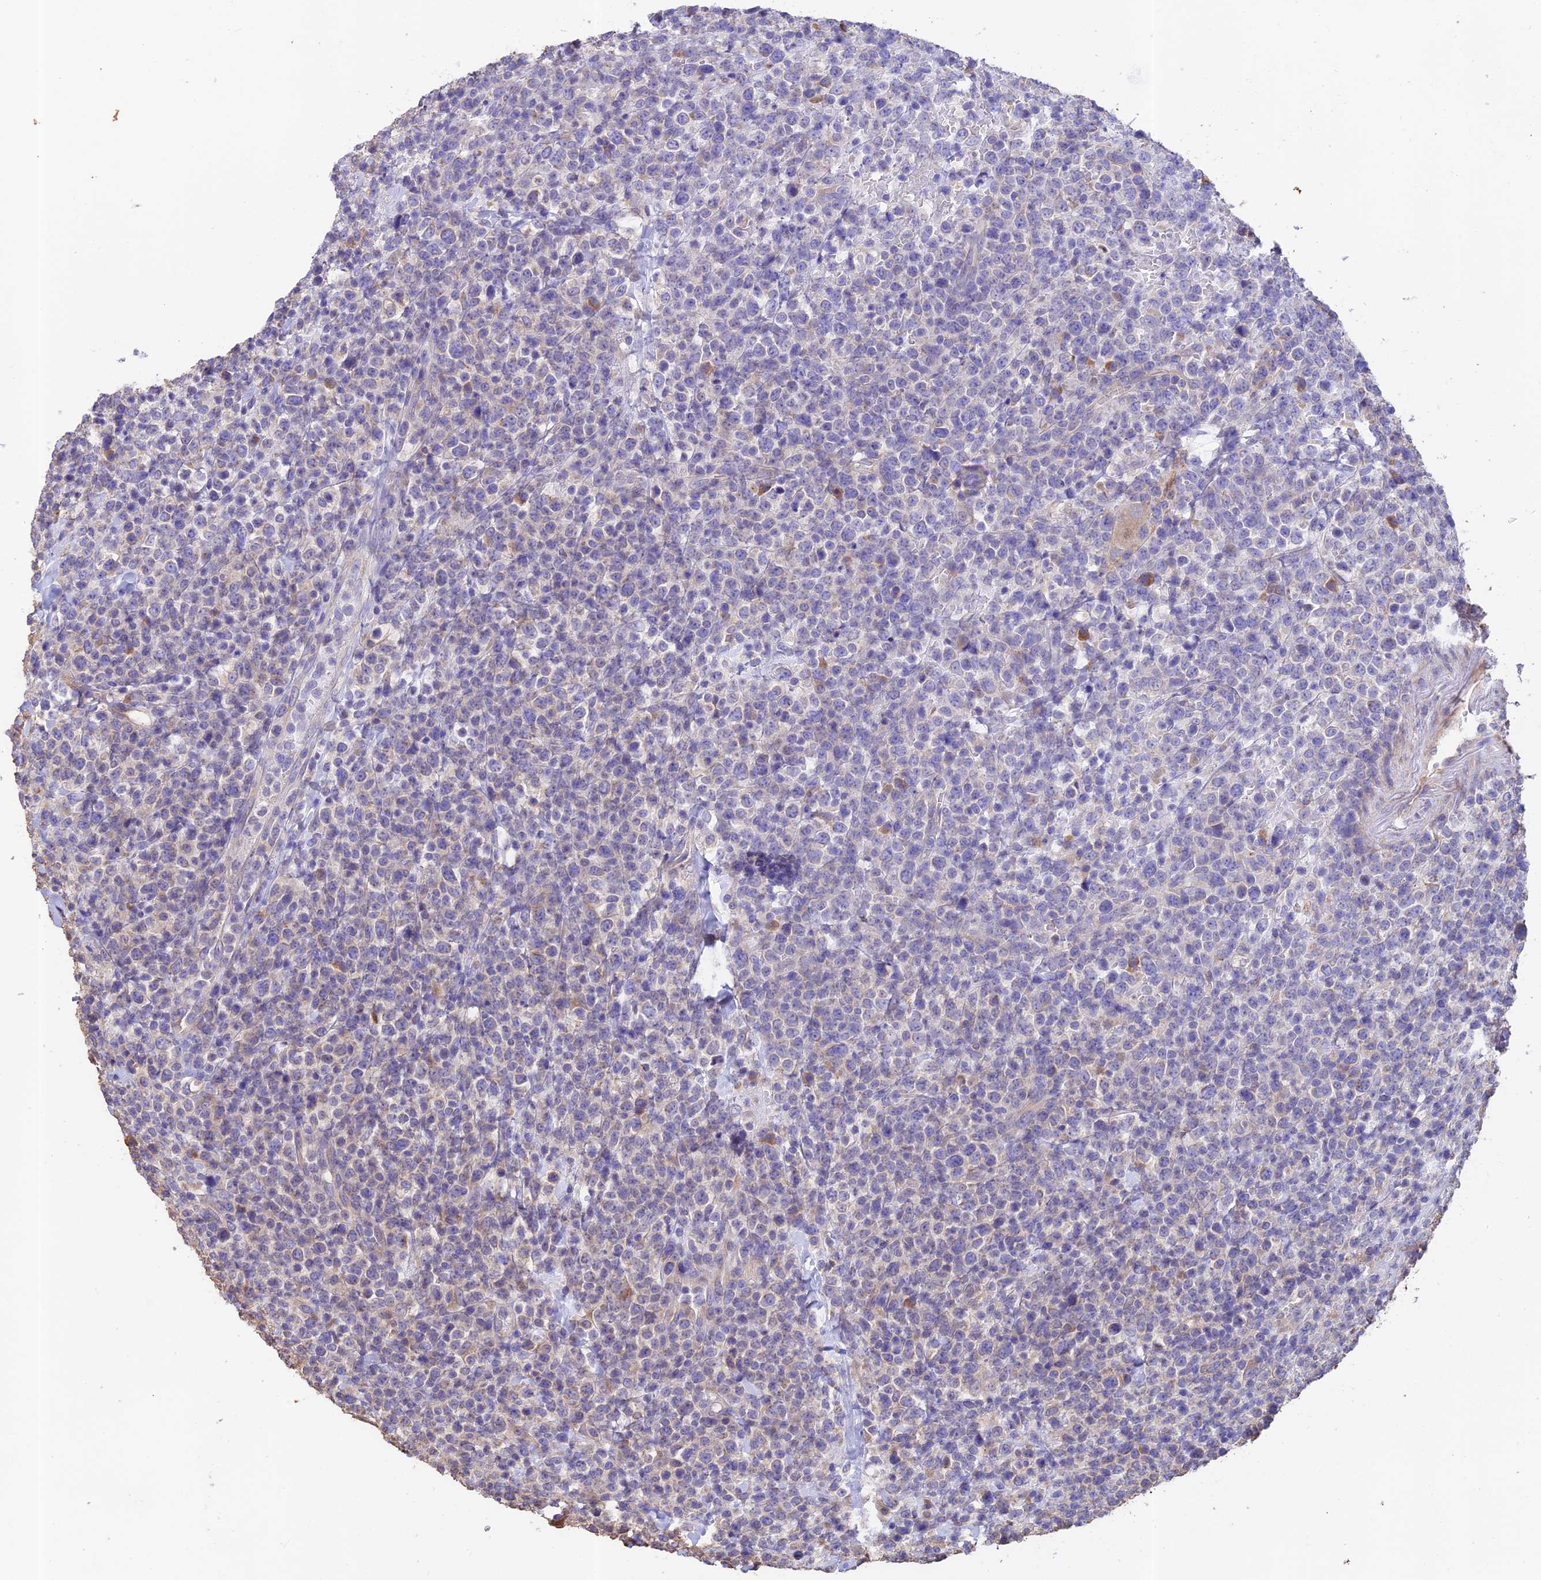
{"staining": {"intensity": "negative", "quantity": "none", "location": "none"}, "tissue": "lymphoma", "cell_type": "Tumor cells", "image_type": "cancer", "snomed": [{"axis": "morphology", "description": "Malignant lymphoma, non-Hodgkin's type, High grade"}, {"axis": "topography", "description": "Colon"}], "caption": "Protein analysis of malignant lymphoma, non-Hodgkin's type (high-grade) displays no significant positivity in tumor cells. The staining was performed using DAB to visualize the protein expression in brown, while the nuclei were stained in blue with hematoxylin (Magnification: 20x).", "gene": "EMC3", "patient": {"sex": "female", "age": 53}}